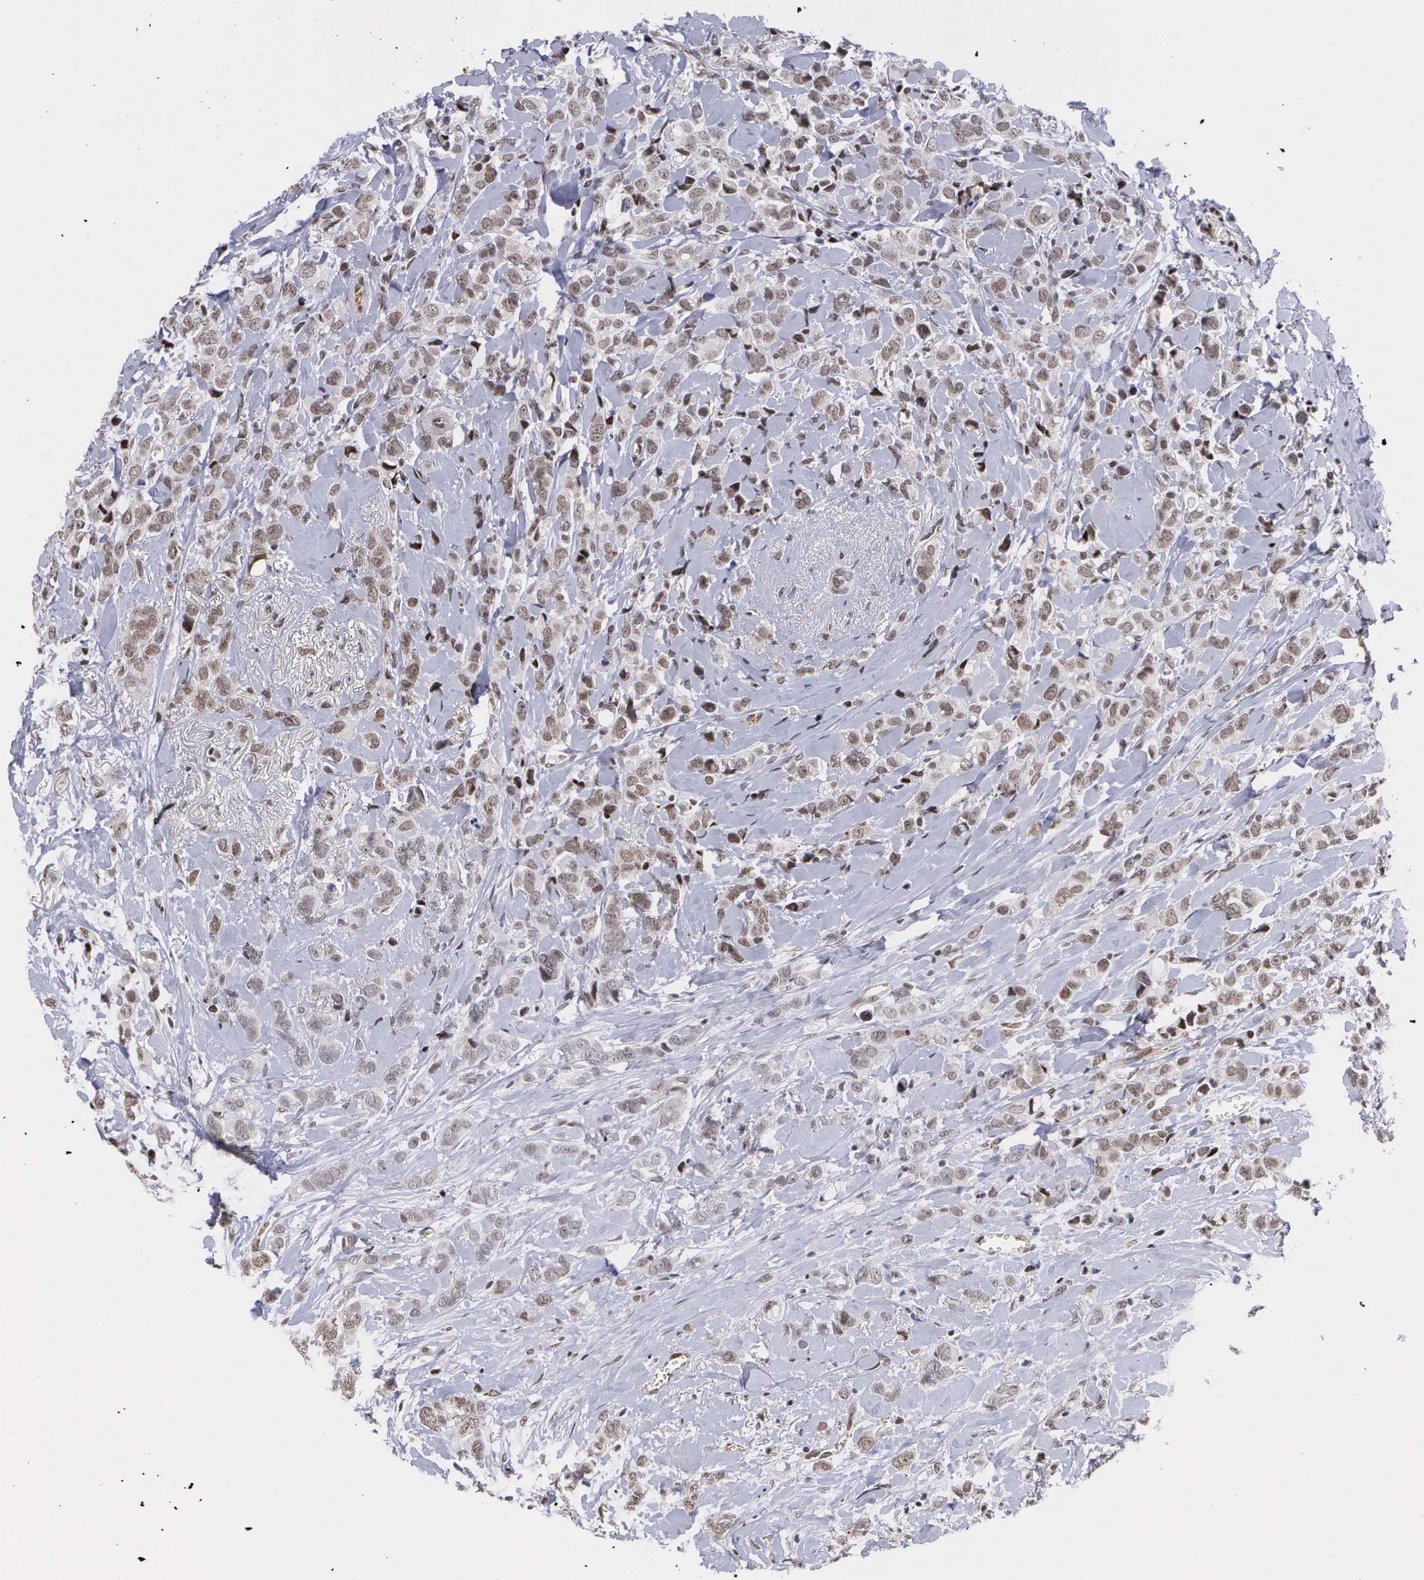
{"staining": {"intensity": "moderate", "quantity": ">75%", "location": "nuclear"}, "tissue": "breast cancer", "cell_type": "Tumor cells", "image_type": "cancer", "snomed": [{"axis": "morphology", "description": "Lobular carcinoma"}, {"axis": "topography", "description": "Breast"}], "caption": "Protein positivity by IHC displays moderate nuclear positivity in about >75% of tumor cells in breast cancer (lobular carcinoma).", "gene": "MORC2", "patient": {"sex": "female", "age": 57}}